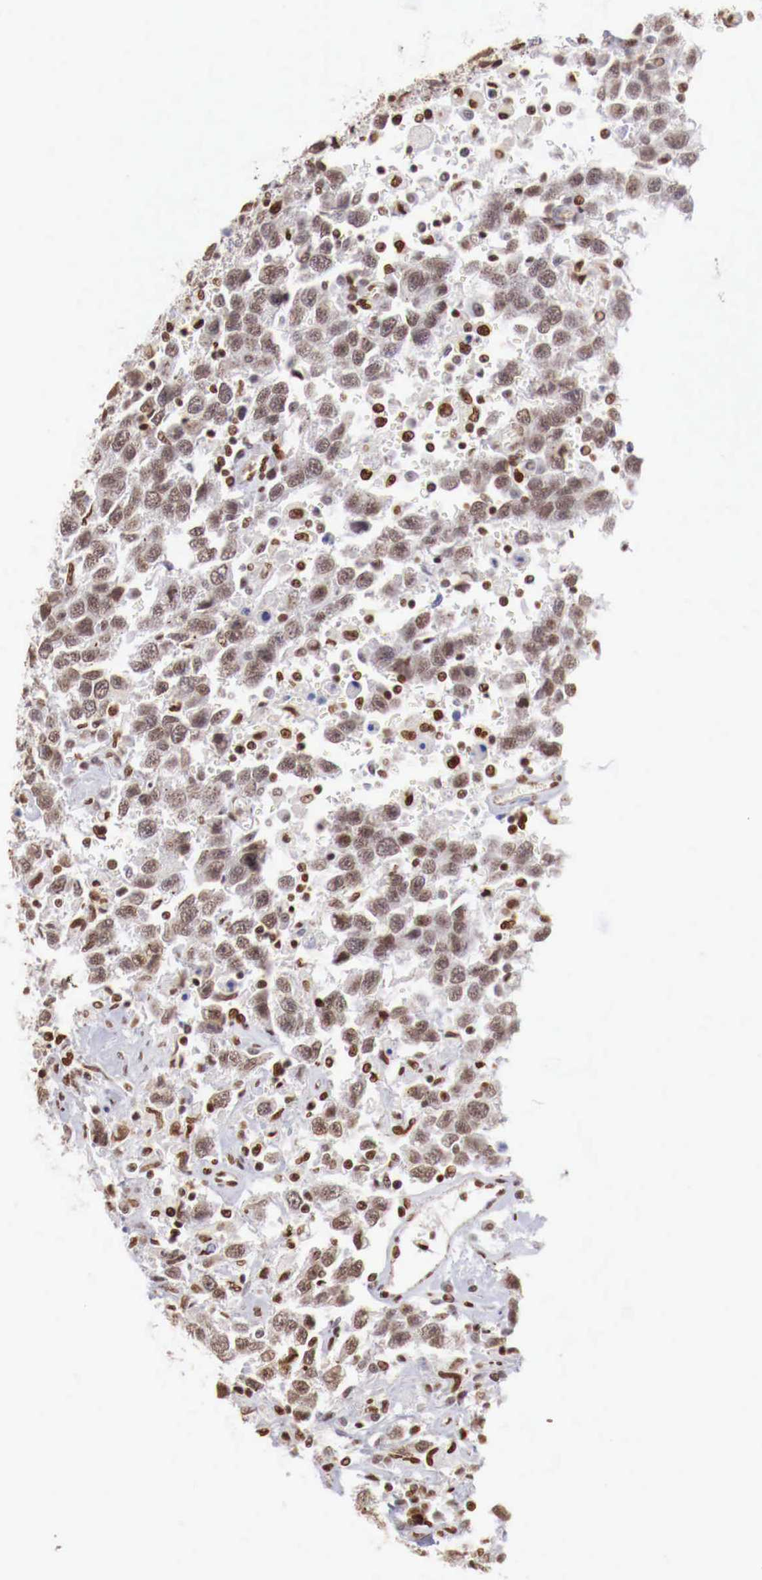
{"staining": {"intensity": "weak", "quantity": ">75%", "location": "nuclear"}, "tissue": "testis cancer", "cell_type": "Tumor cells", "image_type": "cancer", "snomed": [{"axis": "morphology", "description": "Seminoma, NOS"}, {"axis": "topography", "description": "Testis"}], "caption": "Seminoma (testis) was stained to show a protein in brown. There is low levels of weak nuclear staining in approximately >75% of tumor cells.", "gene": "MAX", "patient": {"sex": "male", "age": 41}}